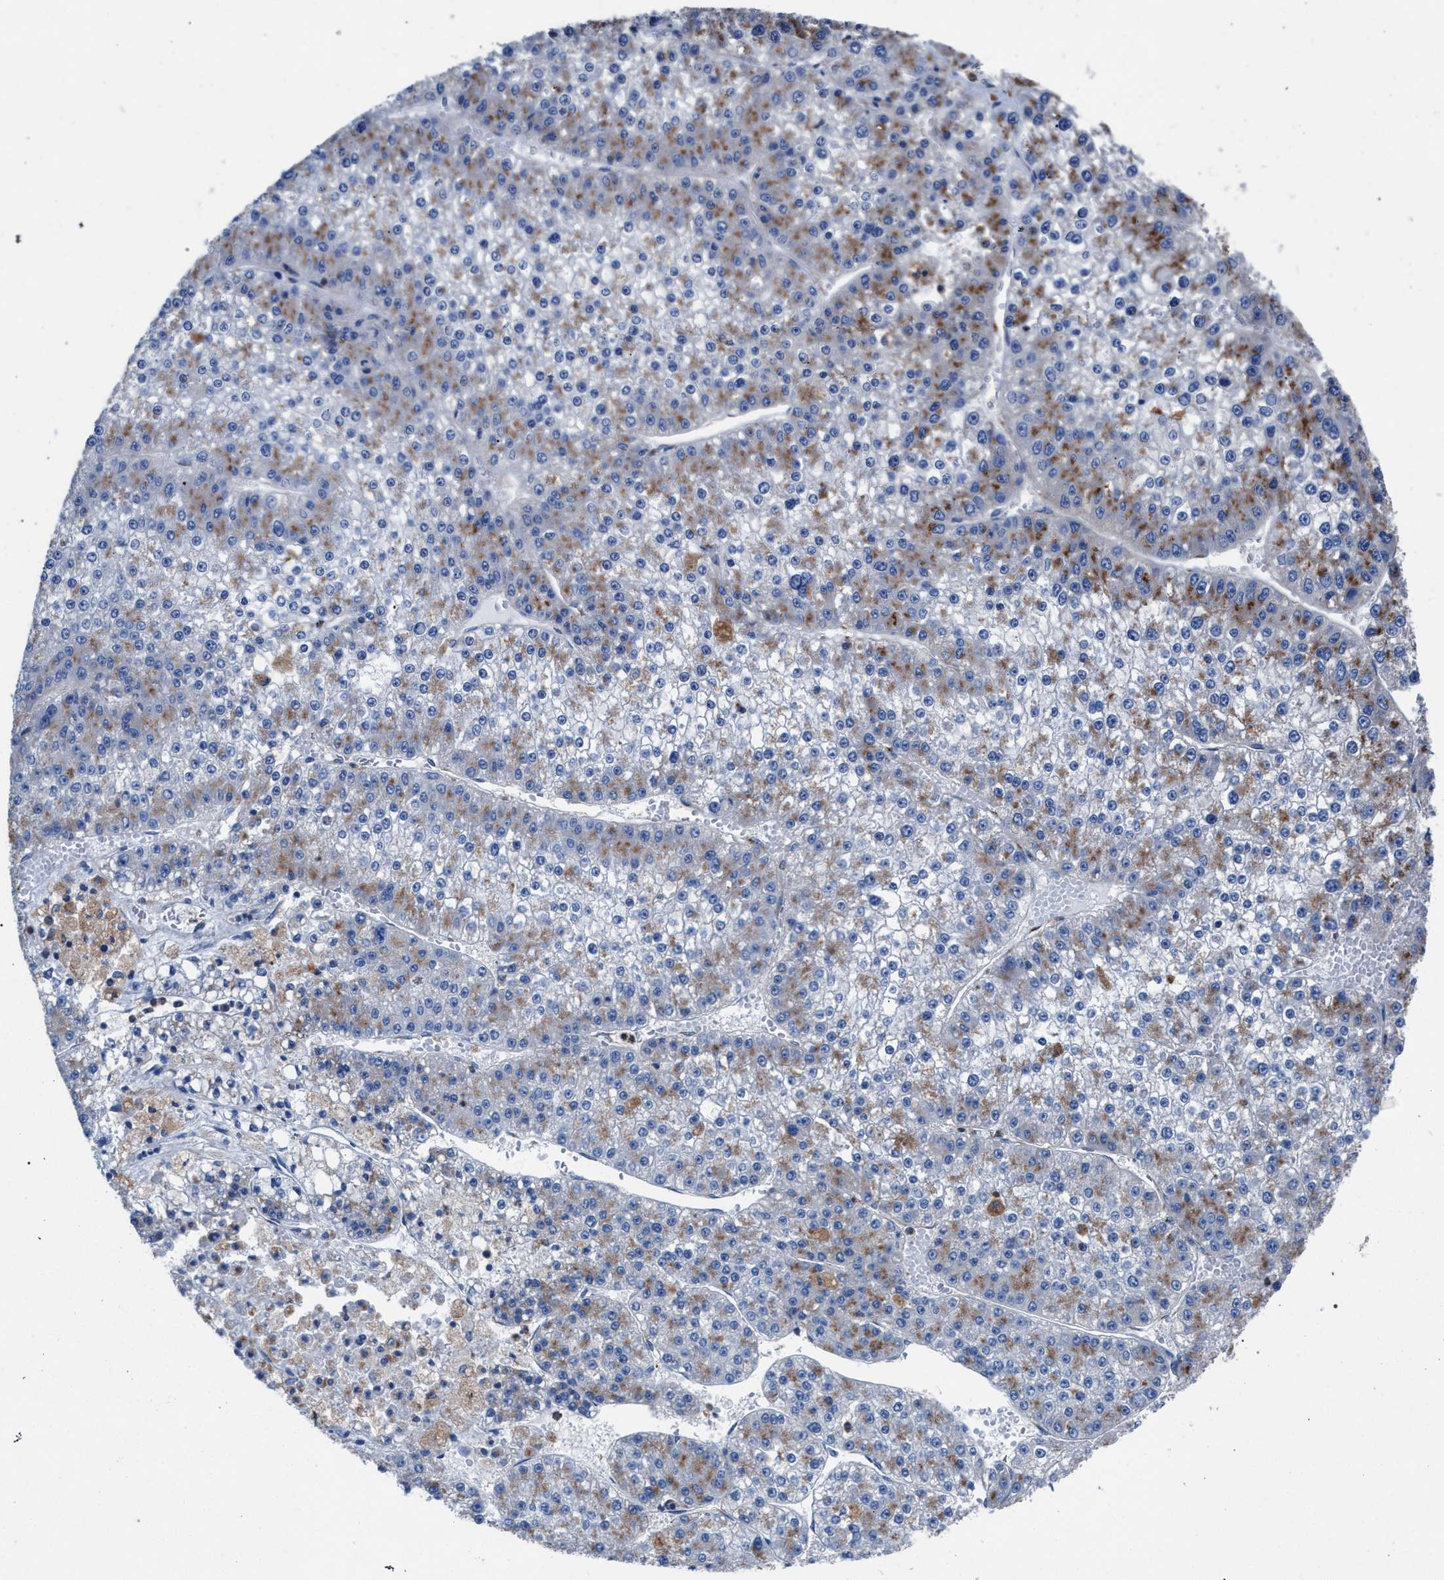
{"staining": {"intensity": "moderate", "quantity": "25%-75%", "location": "cytoplasmic/membranous"}, "tissue": "liver cancer", "cell_type": "Tumor cells", "image_type": "cancer", "snomed": [{"axis": "morphology", "description": "Carcinoma, Hepatocellular, NOS"}, {"axis": "topography", "description": "Liver"}], "caption": "This image demonstrates hepatocellular carcinoma (liver) stained with IHC to label a protein in brown. The cytoplasmic/membranous of tumor cells show moderate positivity for the protein. Nuclei are counter-stained blue.", "gene": "ATP6V0A1", "patient": {"sex": "female", "age": 73}}